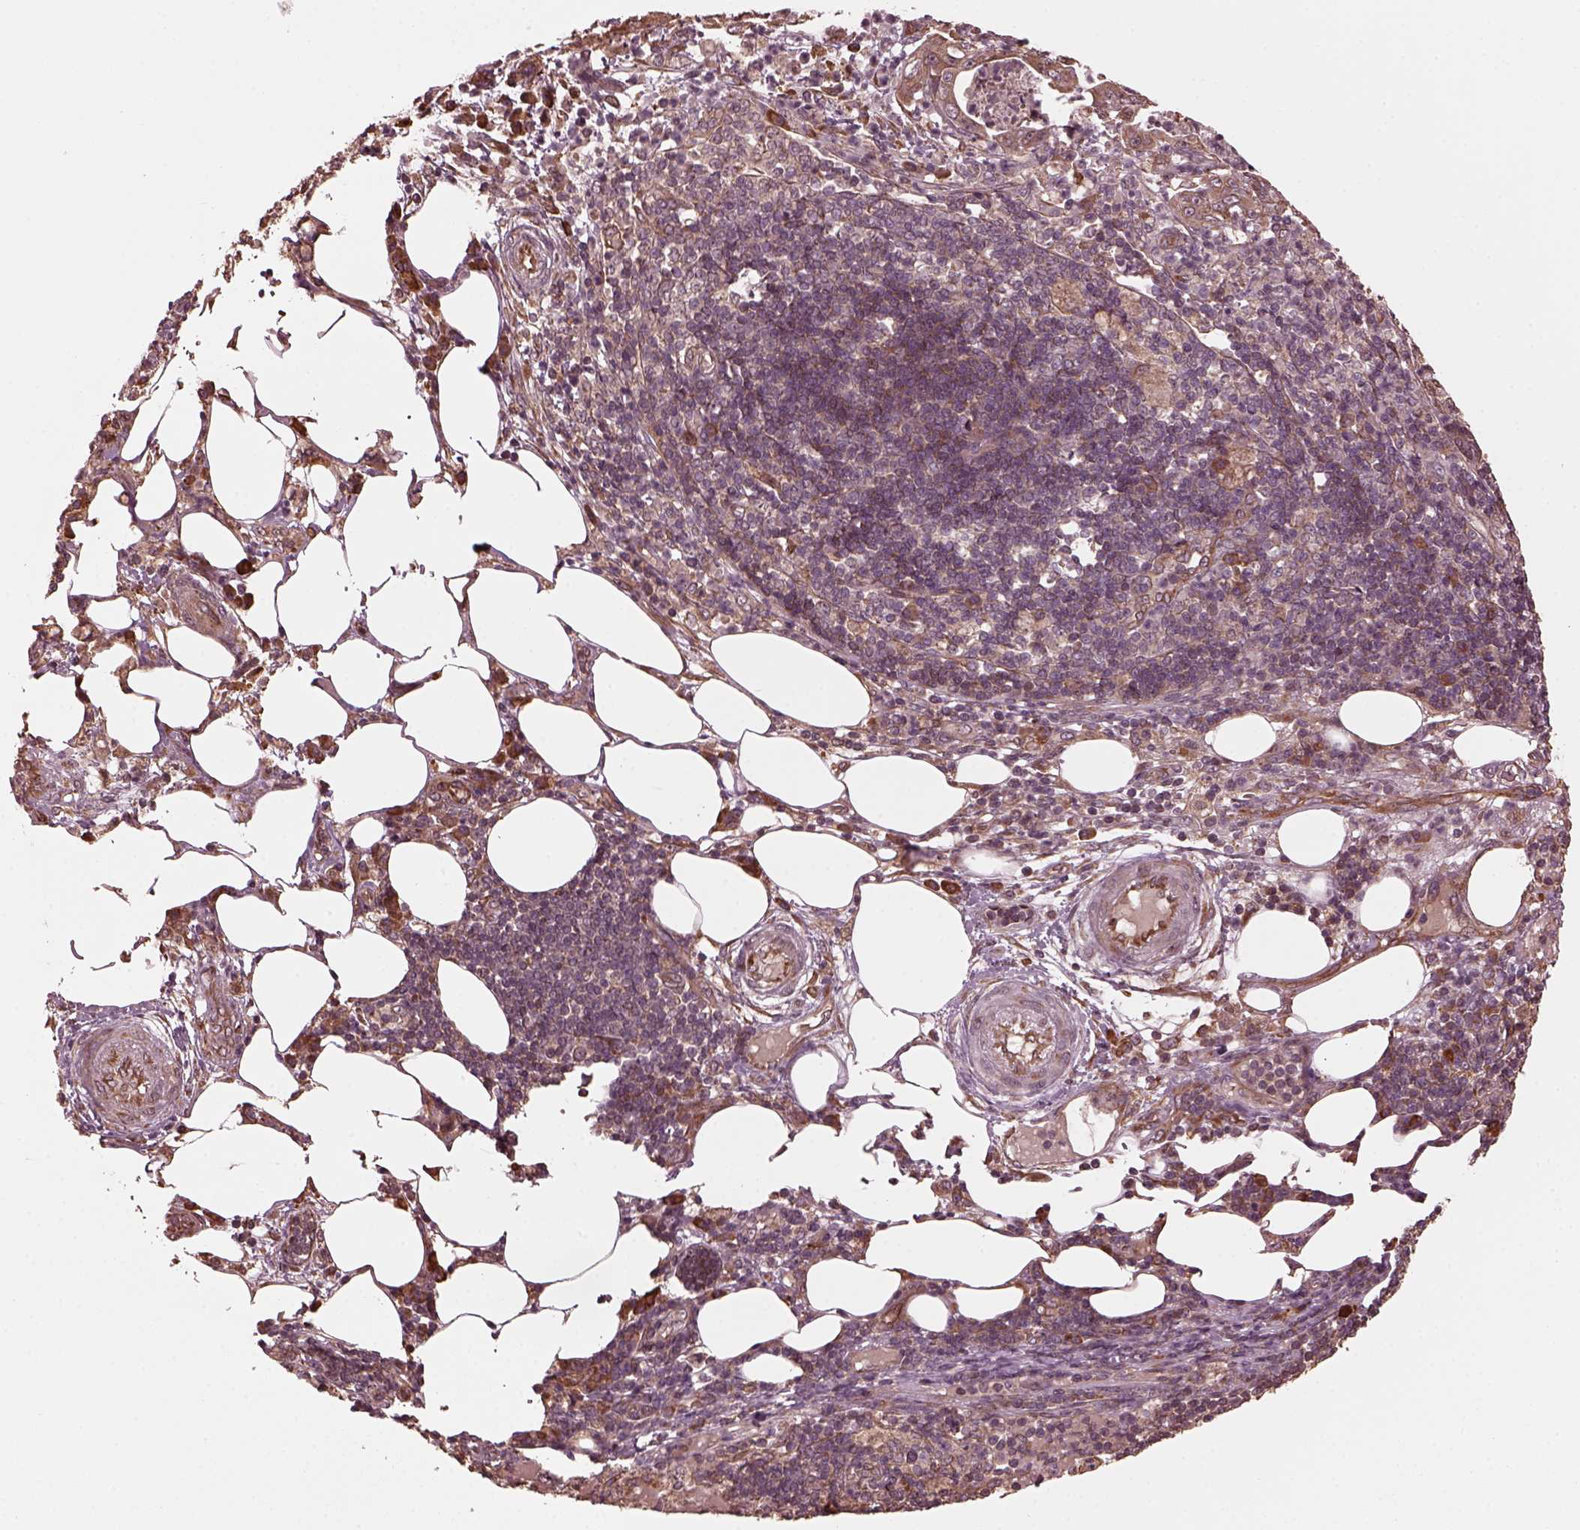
{"staining": {"intensity": "weak", "quantity": "<25%", "location": "cytoplasmic/membranous"}, "tissue": "pancreatic cancer", "cell_type": "Tumor cells", "image_type": "cancer", "snomed": [{"axis": "morphology", "description": "Adenocarcinoma, NOS"}, {"axis": "topography", "description": "Pancreas"}], "caption": "Immunohistochemical staining of pancreatic adenocarcinoma exhibits no significant positivity in tumor cells.", "gene": "ZNF292", "patient": {"sex": "male", "age": 71}}